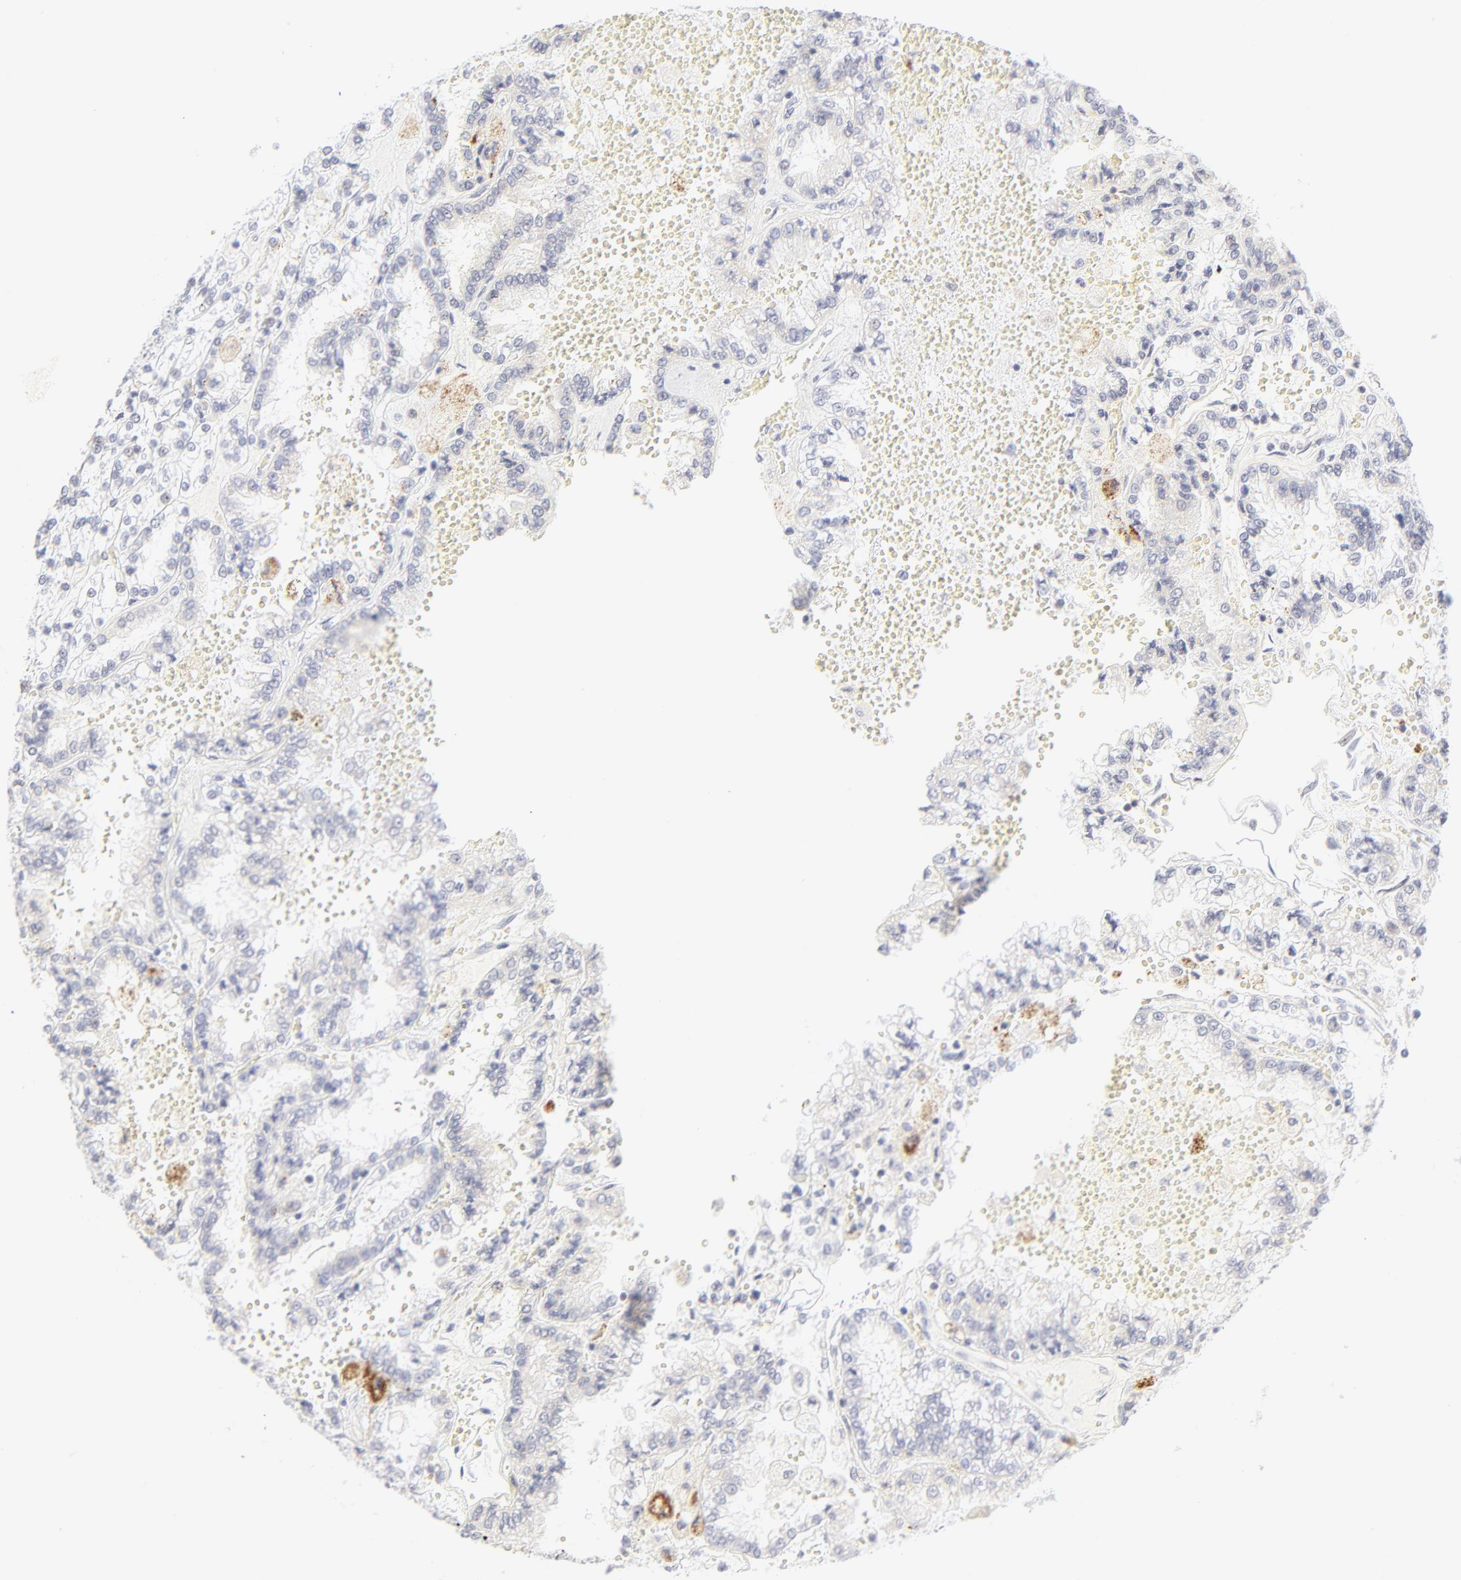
{"staining": {"intensity": "negative", "quantity": "none", "location": "none"}, "tissue": "renal cancer", "cell_type": "Tumor cells", "image_type": "cancer", "snomed": [{"axis": "morphology", "description": "Adenocarcinoma, NOS"}, {"axis": "topography", "description": "Kidney"}], "caption": "This is an IHC histopathology image of human renal cancer (adenocarcinoma). There is no expression in tumor cells.", "gene": "NPNT", "patient": {"sex": "female", "age": 56}}